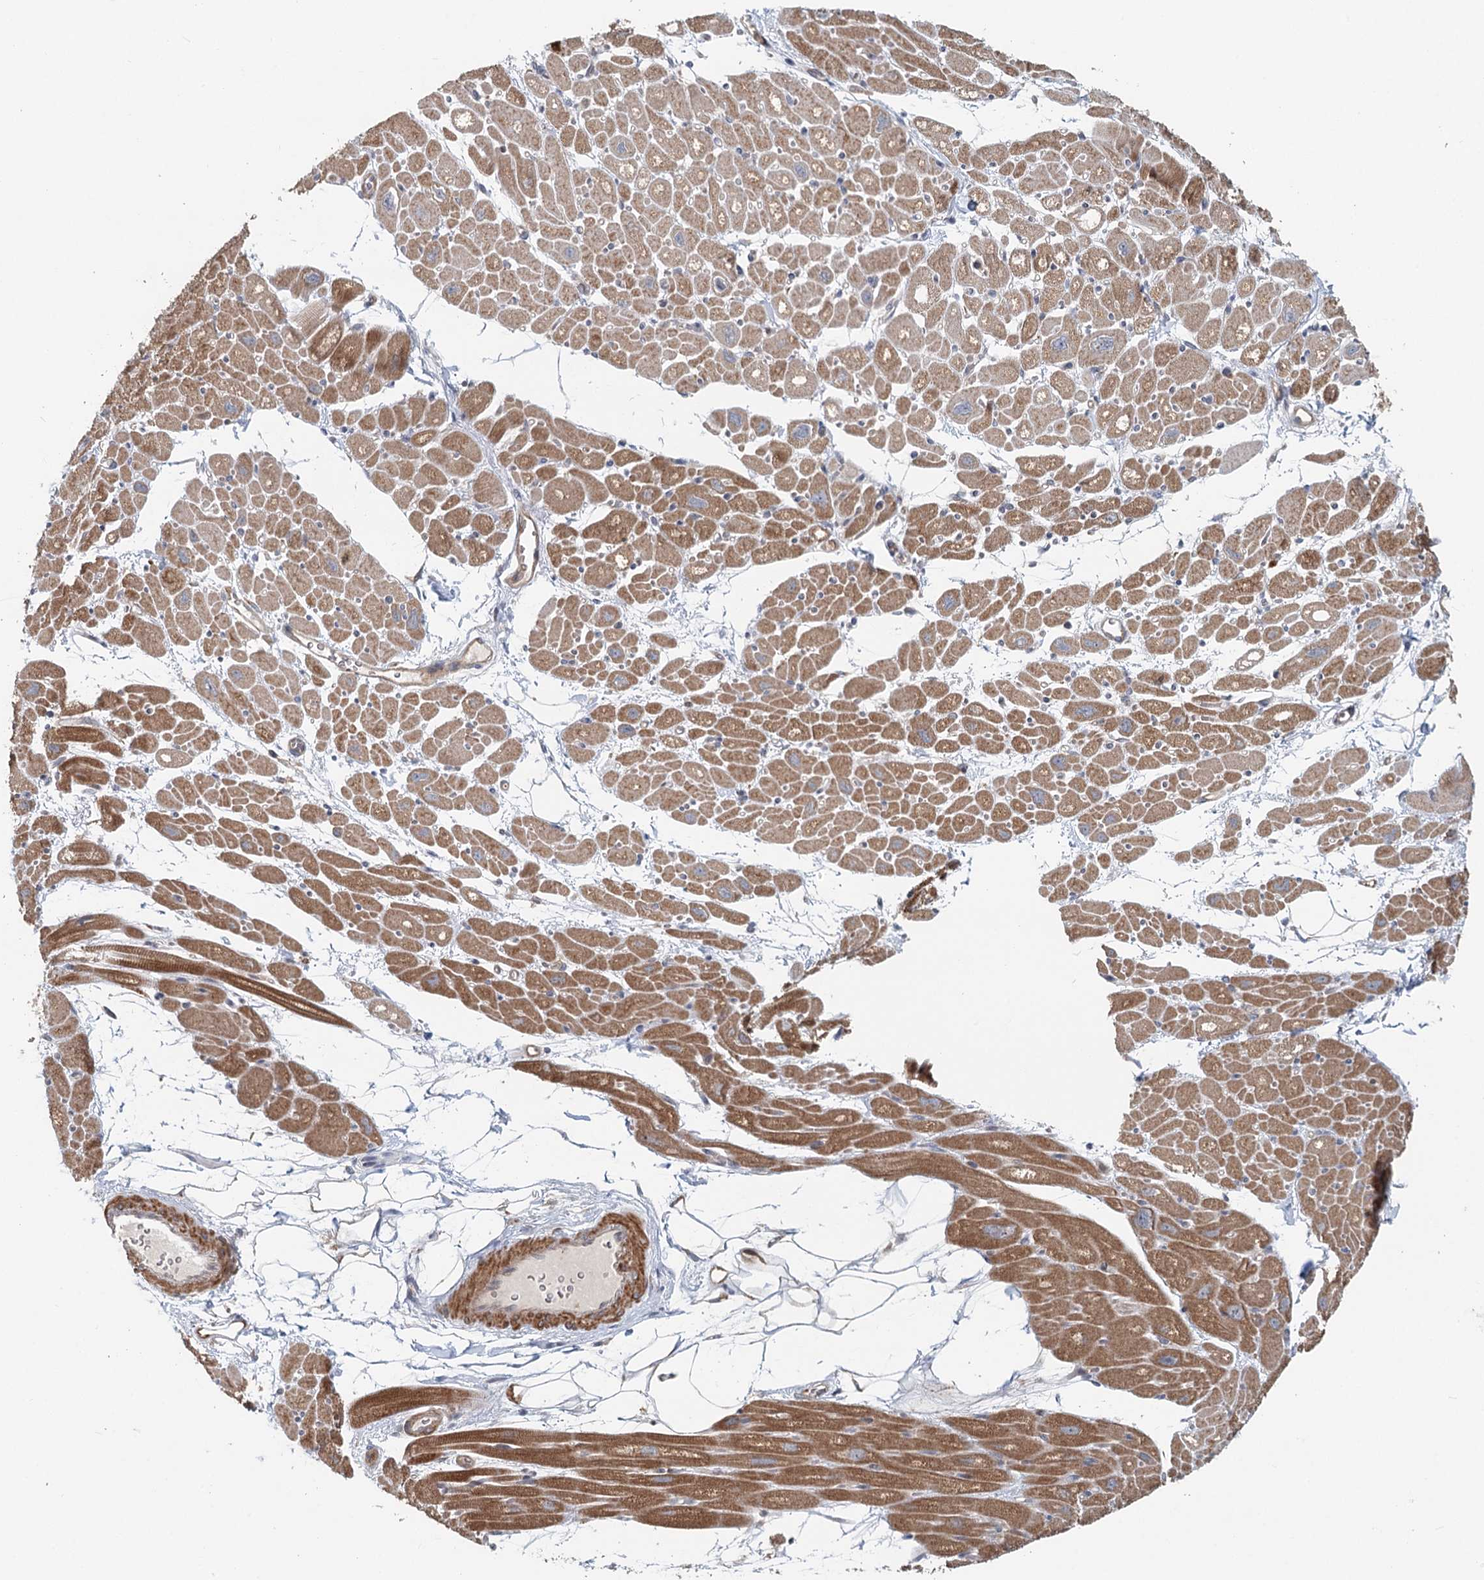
{"staining": {"intensity": "moderate", "quantity": ">75%", "location": "cytoplasmic/membranous"}, "tissue": "heart muscle", "cell_type": "Cardiomyocytes", "image_type": "normal", "snomed": [{"axis": "morphology", "description": "Normal tissue, NOS"}, {"axis": "topography", "description": "Heart"}], "caption": "This photomicrograph displays benign heart muscle stained with immunohistochemistry to label a protein in brown. The cytoplasmic/membranous of cardiomyocytes show moderate positivity for the protein. Nuclei are counter-stained blue.", "gene": "RNF111", "patient": {"sex": "male", "age": 50}}